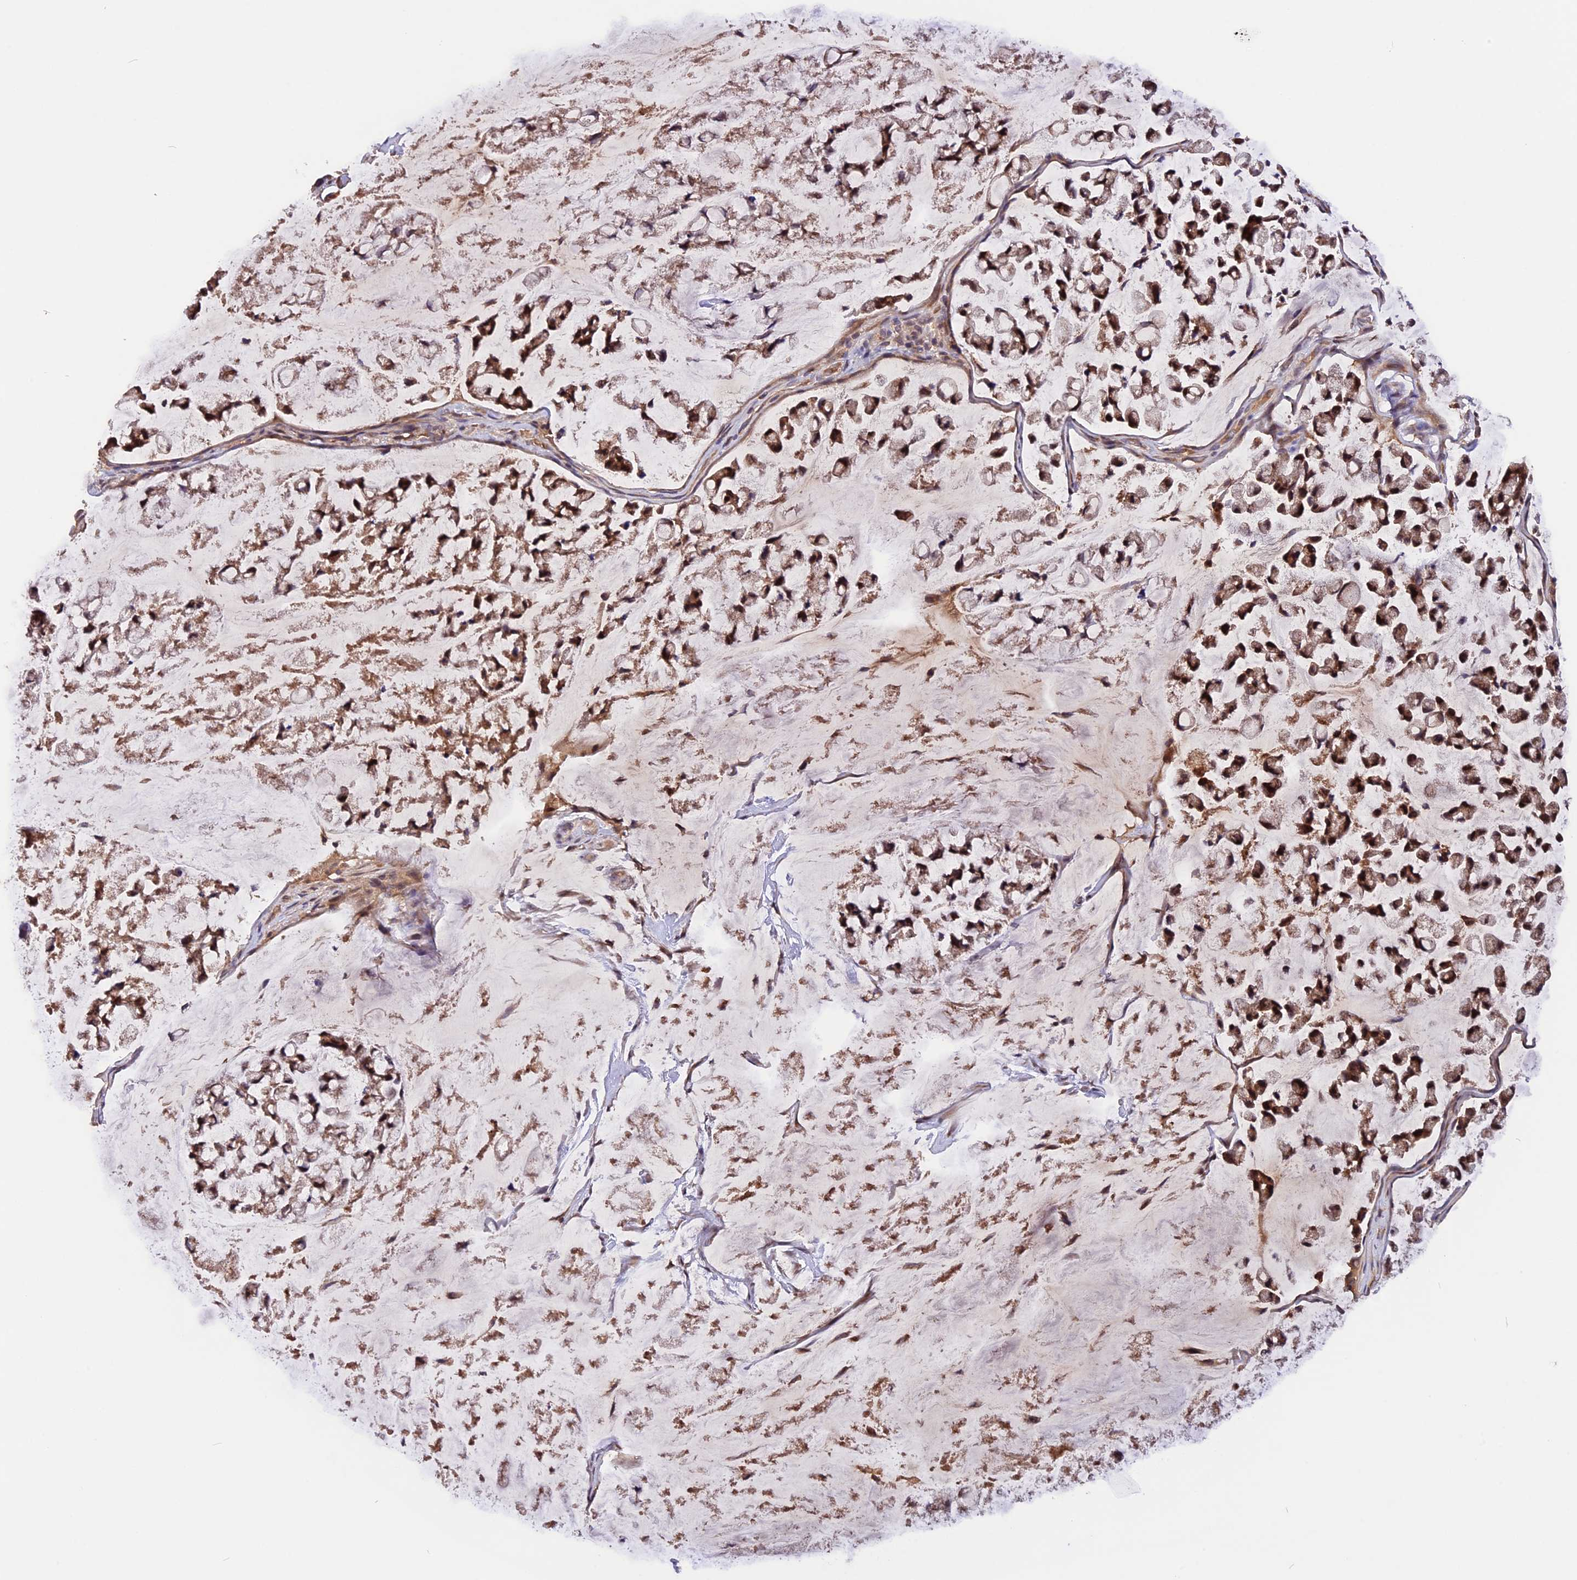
{"staining": {"intensity": "moderate", "quantity": ">75%", "location": "cytoplasmic/membranous"}, "tissue": "stomach cancer", "cell_type": "Tumor cells", "image_type": "cancer", "snomed": [{"axis": "morphology", "description": "Adenocarcinoma, NOS"}, {"axis": "topography", "description": "Stomach, lower"}], "caption": "Immunohistochemical staining of stomach cancer (adenocarcinoma) shows medium levels of moderate cytoplasmic/membranous positivity in about >75% of tumor cells. (DAB = brown stain, brightfield microscopy at high magnification).", "gene": "MARK4", "patient": {"sex": "male", "age": 67}}